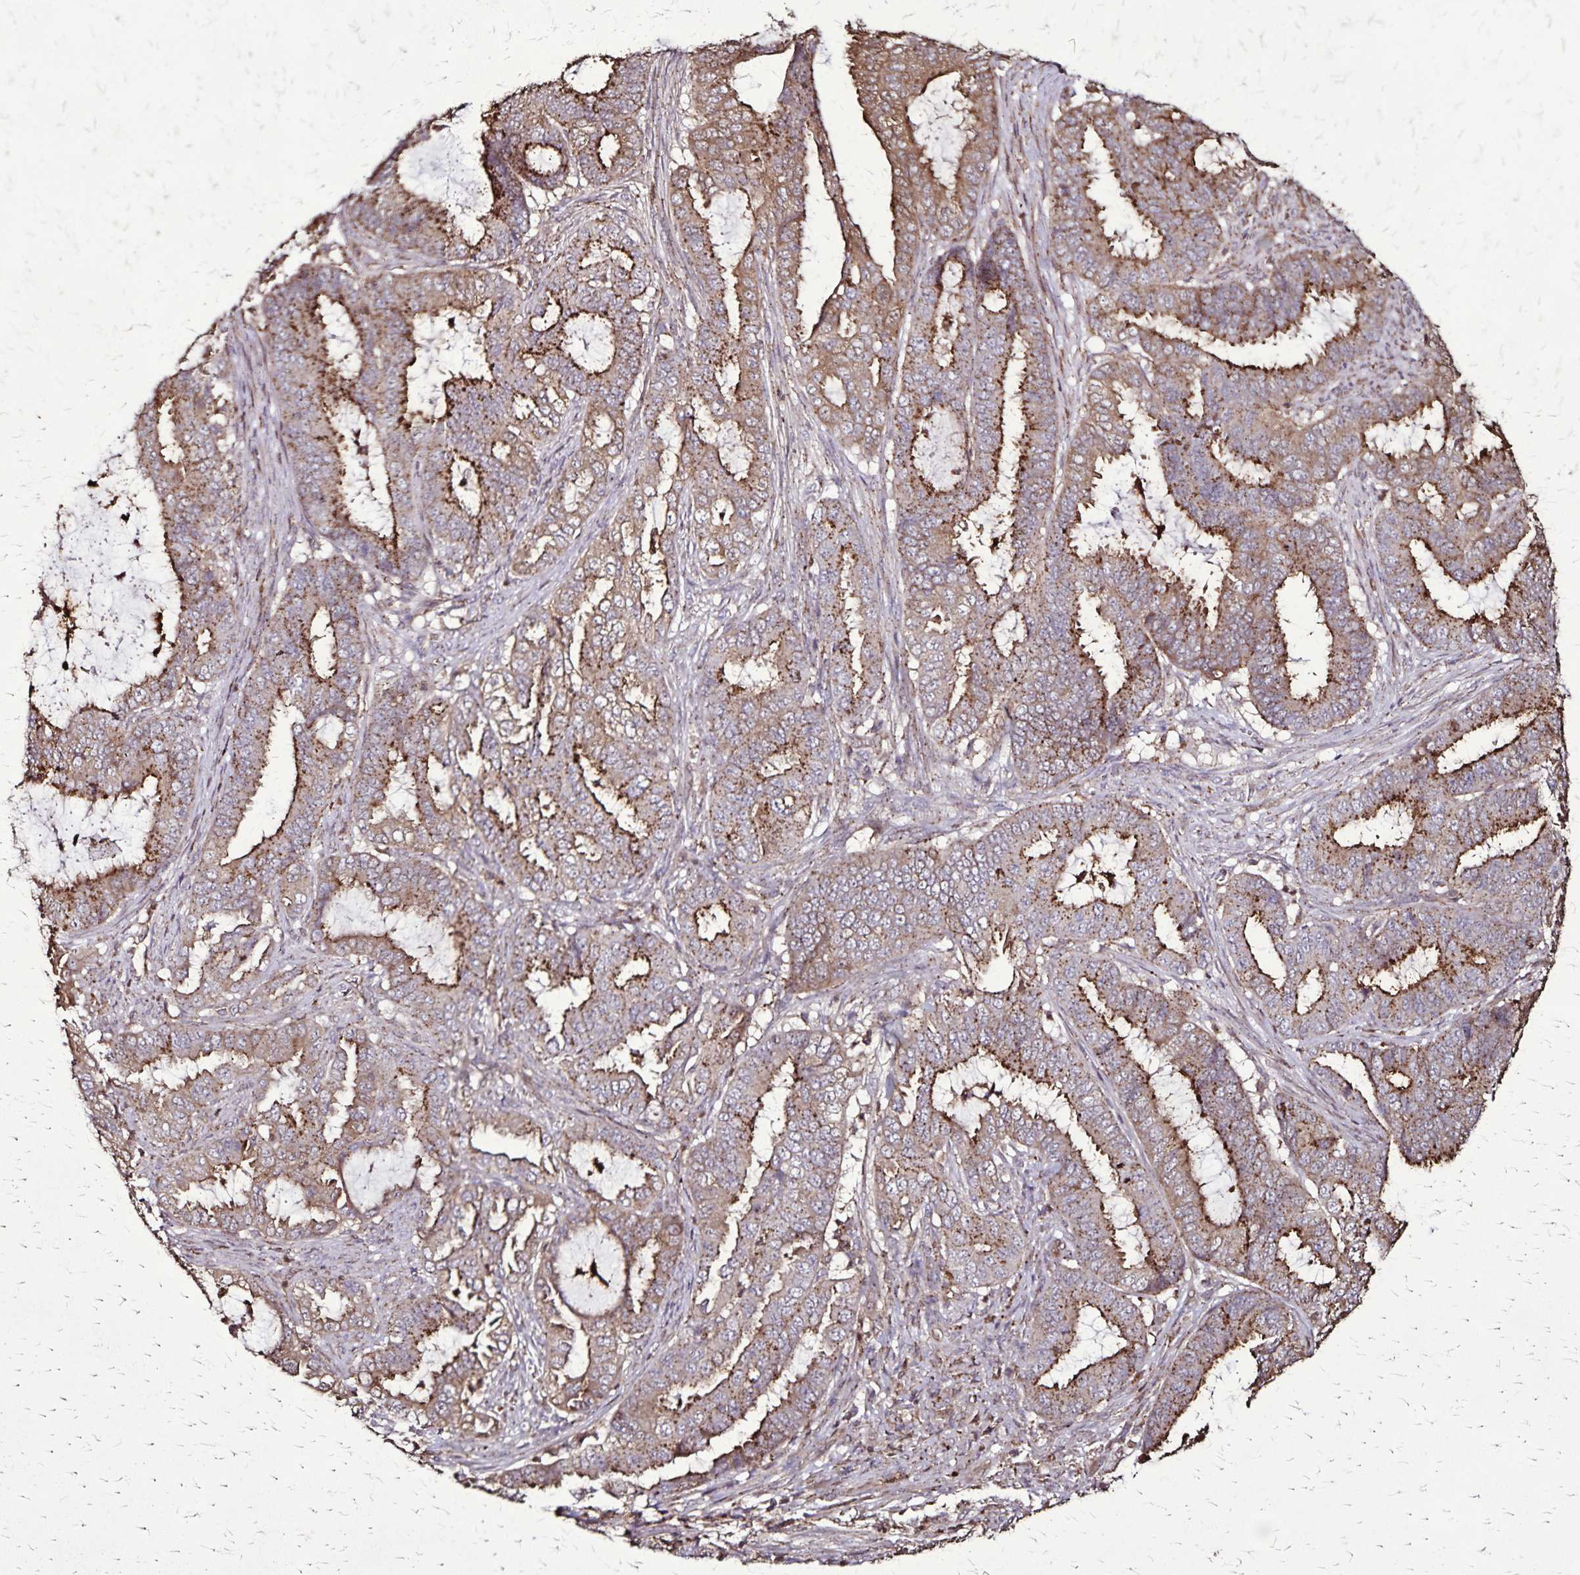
{"staining": {"intensity": "moderate", "quantity": "25%-75%", "location": "cytoplasmic/membranous"}, "tissue": "endometrial cancer", "cell_type": "Tumor cells", "image_type": "cancer", "snomed": [{"axis": "morphology", "description": "Adenocarcinoma, NOS"}, {"axis": "topography", "description": "Endometrium"}], "caption": "This is a photomicrograph of immunohistochemistry (IHC) staining of endometrial cancer, which shows moderate expression in the cytoplasmic/membranous of tumor cells.", "gene": "CHMP1B", "patient": {"sex": "female", "age": 51}}